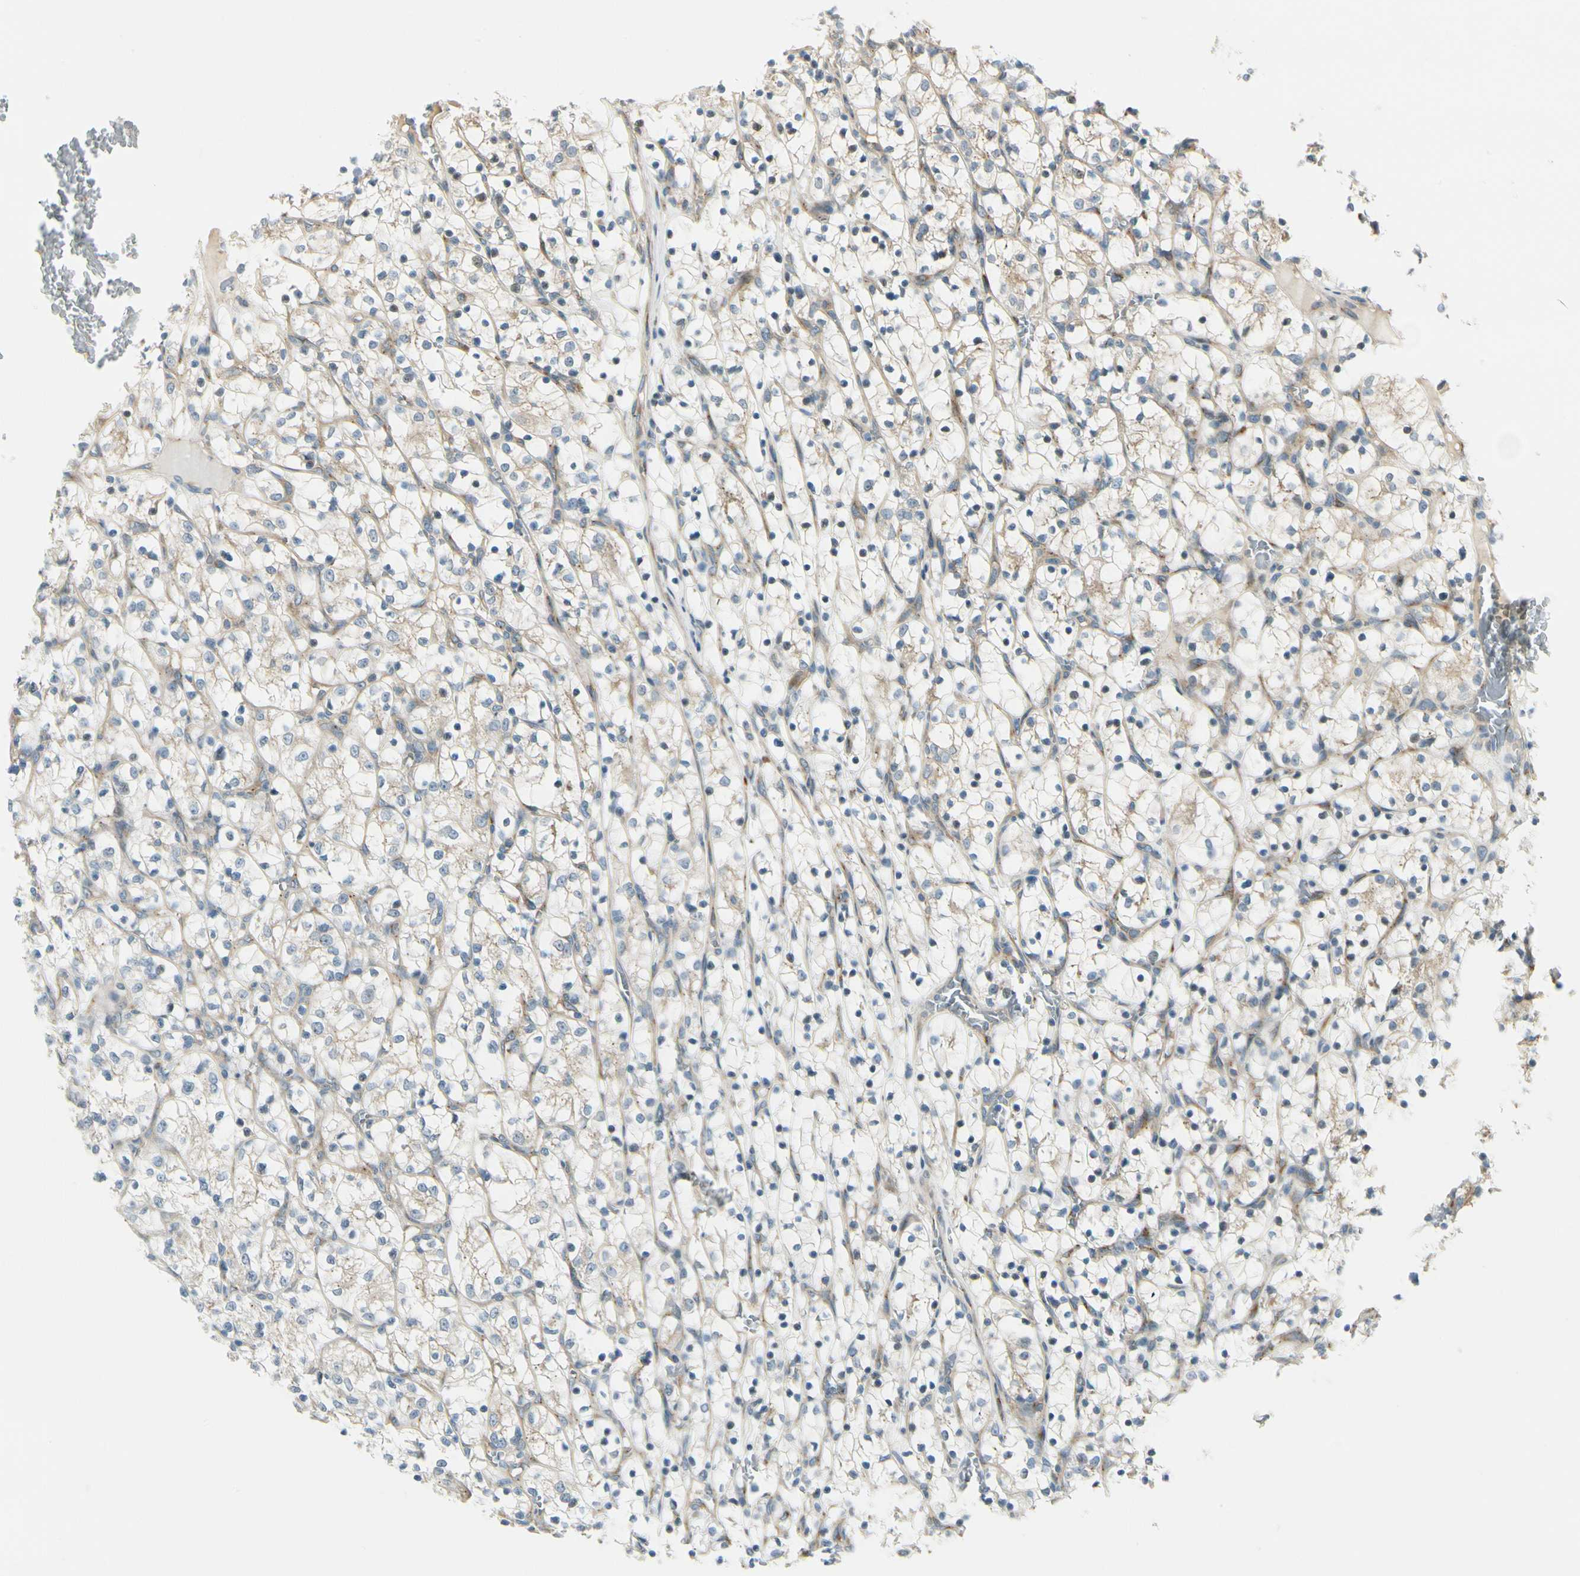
{"staining": {"intensity": "negative", "quantity": "none", "location": "none"}, "tissue": "renal cancer", "cell_type": "Tumor cells", "image_type": "cancer", "snomed": [{"axis": "morphology", "description": "Adenocarcinoma, NOS"}, {"axis": "topography", "description": "Kidney"}], "caption": "IHC of renal cancer shows no staining in tumor cells.", "gene": "MANSC1", "patient": {"sex": "female", "age": 69}}